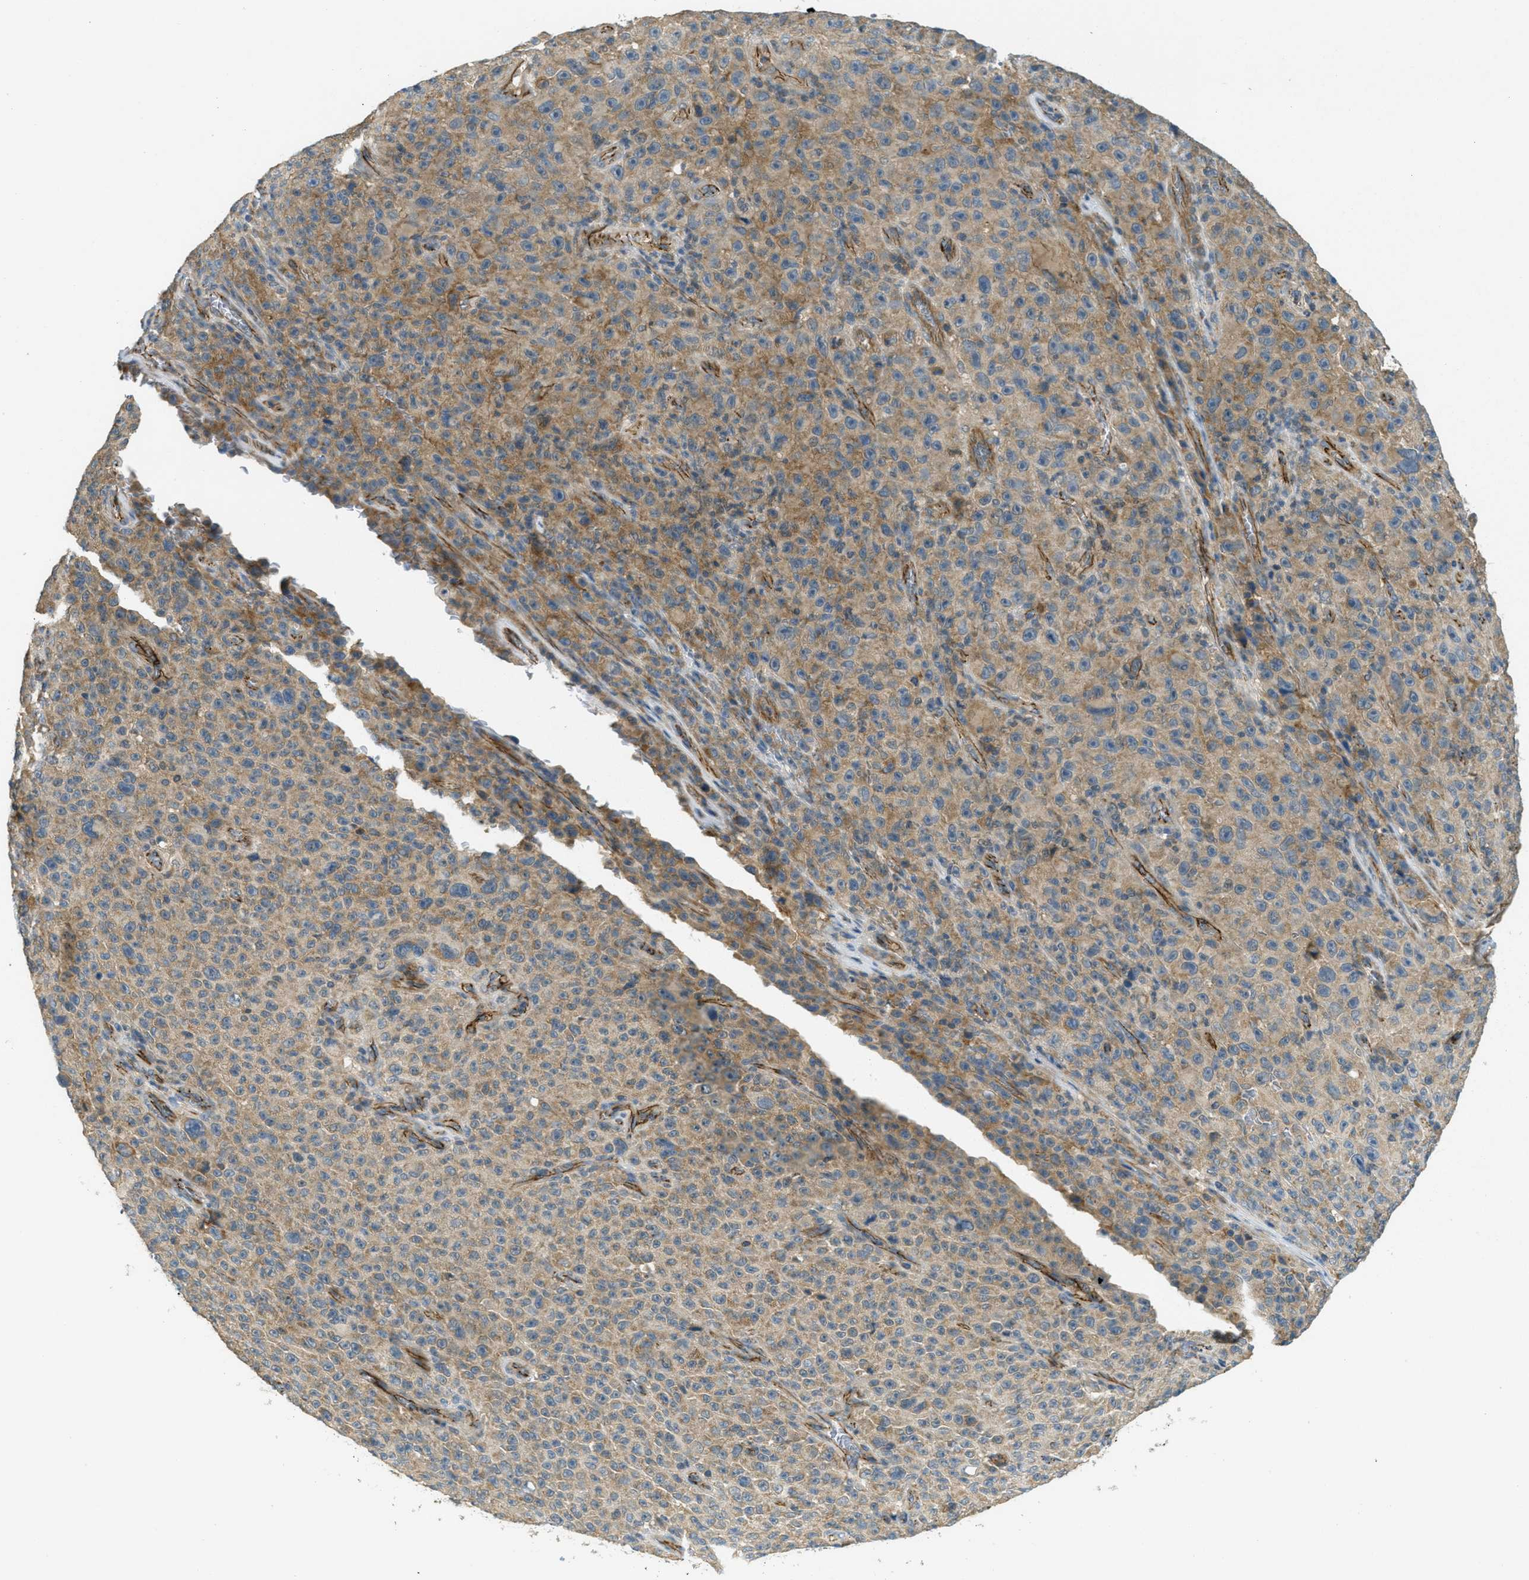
{"staining": {"intensity": "moderate", "quantity": ">75%", "location": "cytoplasmic/membranous"}, "tissue": "melanoma", "cell_type": "Tumor cells", "image_type": "cancer", "snomed": [{"axis": "morphology", "description": "Malignant melanoma, NOS"}, {"axis": "topography", "description": "Skin"}], "caption": "Melanoma tissue displays moderate cytoplasmic/membranous staining in about >75% of tumor cells", "gene": "JCAD", "patient": {"sex": "female", "age": 82}}